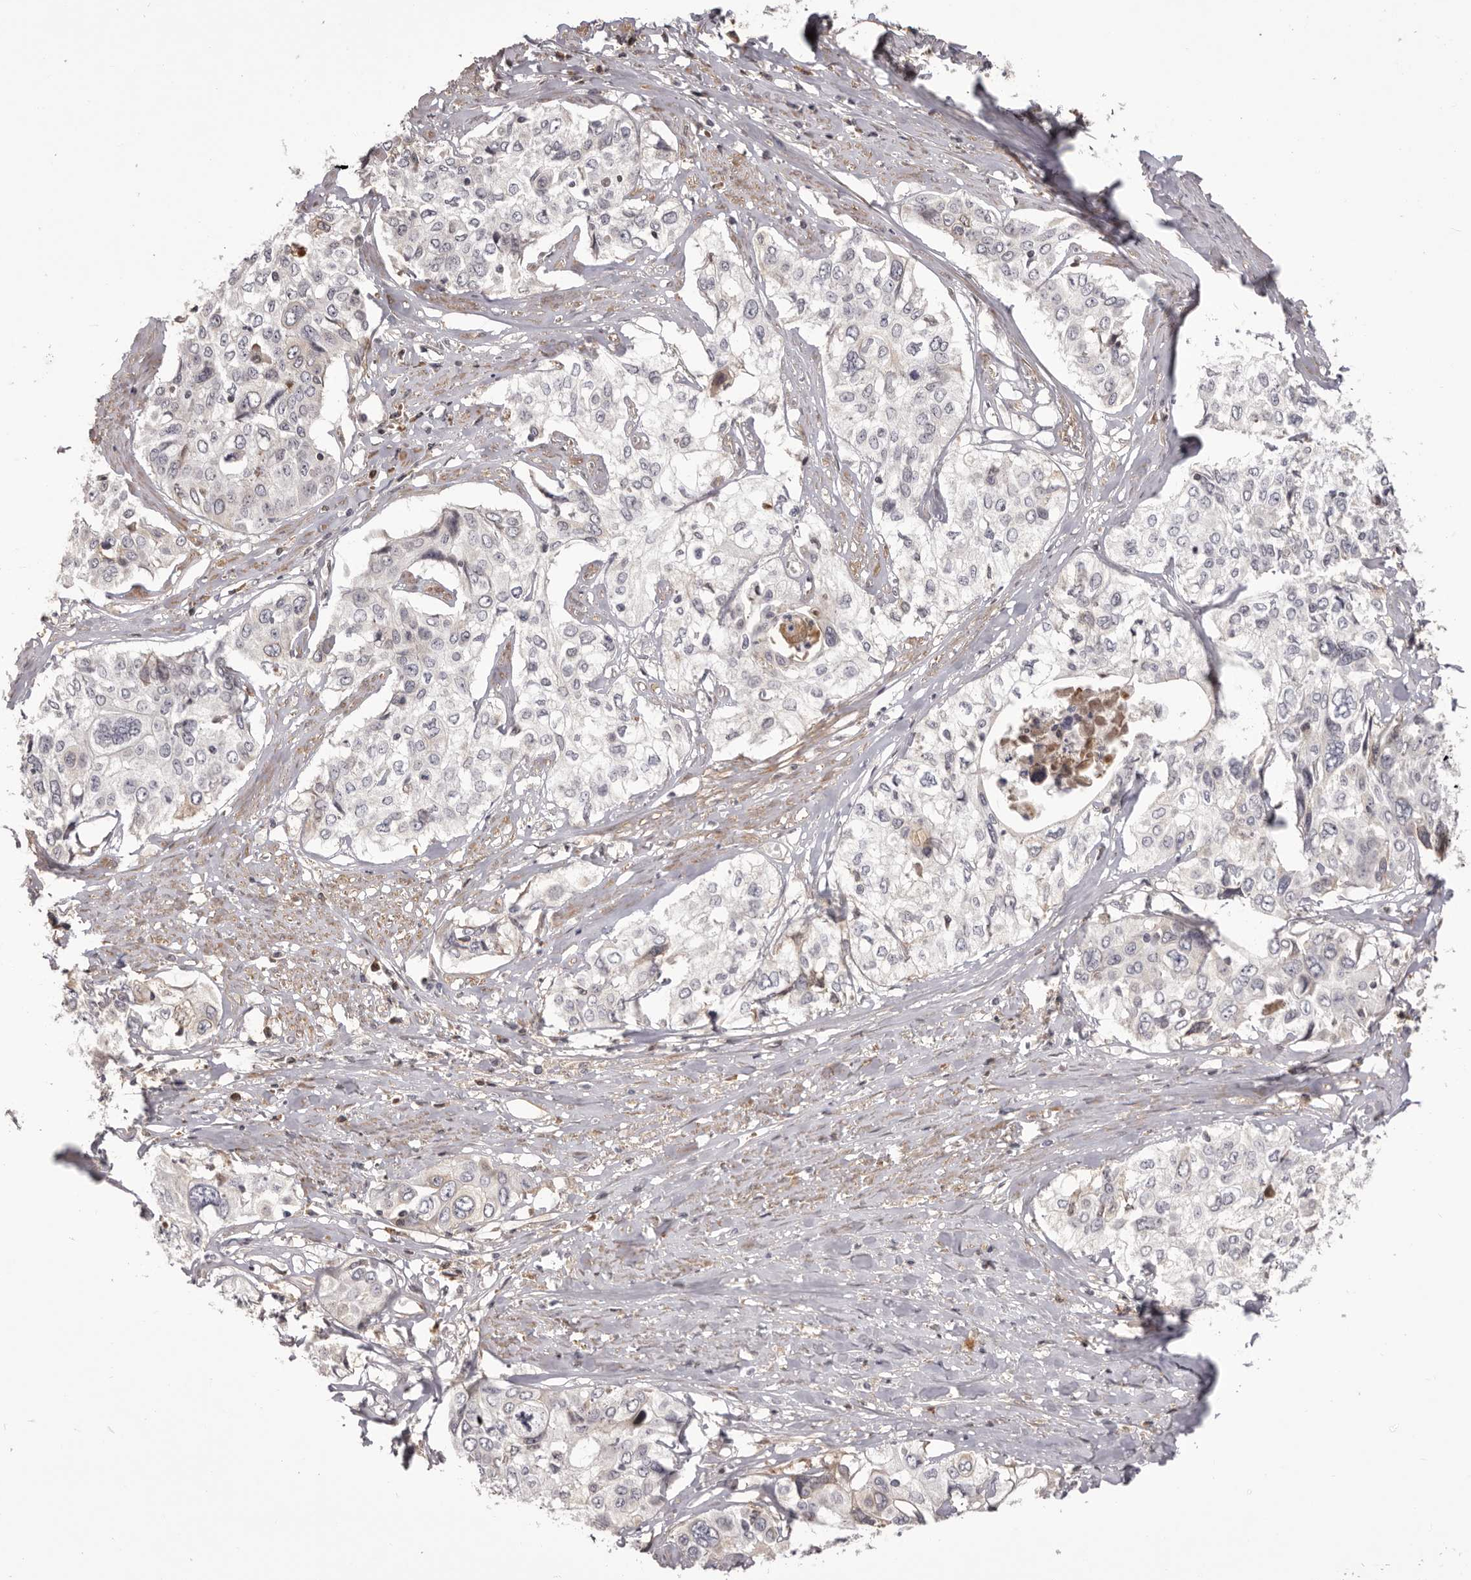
{"staining": {"intensity": "negative", "quantity": "none", "location": "none"}, "tissue": "cervical cancer", "cell_type": "Tumor cells", "image_type": "cancer", "snomed": [{"axis": "morphology", "description": "Squamous cell carcinoma, NOS"}, {"axis": "topography", "description": "Cervix"}], "caption": "Immunohistochemistry of human cervical cancer demonstrates no positivity in tumor cells.", "gene": "OTUD3", "patient": {"sex": "female", "age": 31}}